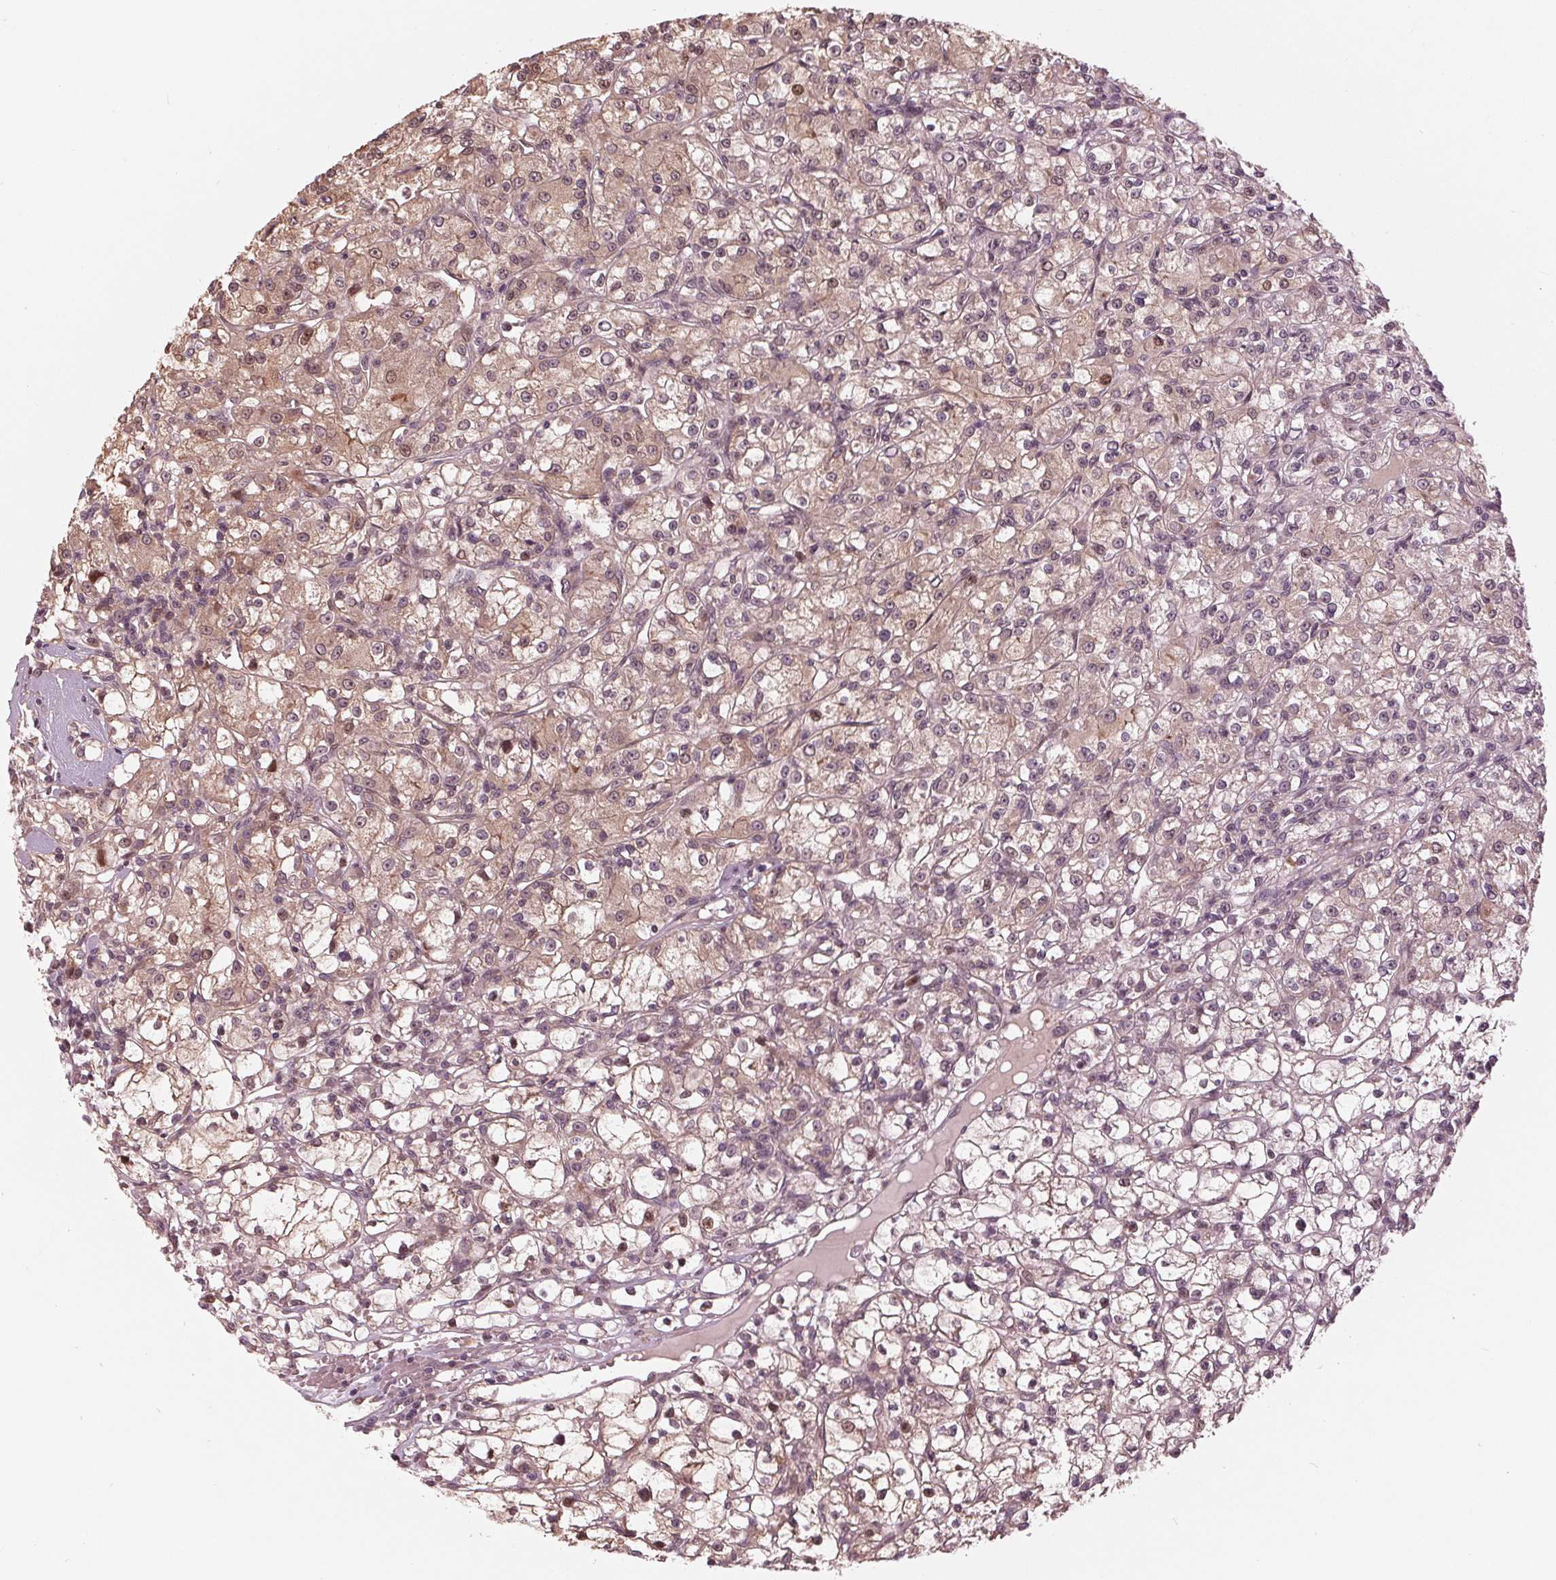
{"staining": {"intensity": "weak", "quantity": ">75%", "location": "cytoplasmic/membranous,nuclear"}, "tissue": "renal cancer", "cell_type": "Tumor cells", "image_type": "cancer", "snomed": [{"axis": "morphology", "description": "Adenocarcinoma, NOS"}, {"axis": "topography", "description": "Kidney"}], "caption": "This photomicrograph exhibits immunohistochemistry staining of human renal adenocarcinoma, with low weak cytoplasmic/membranous and nuclear staining in approximately >75% of tumor cells.", "gene": "ZNF471", "patient": {"sex": "female", "age": 59}}